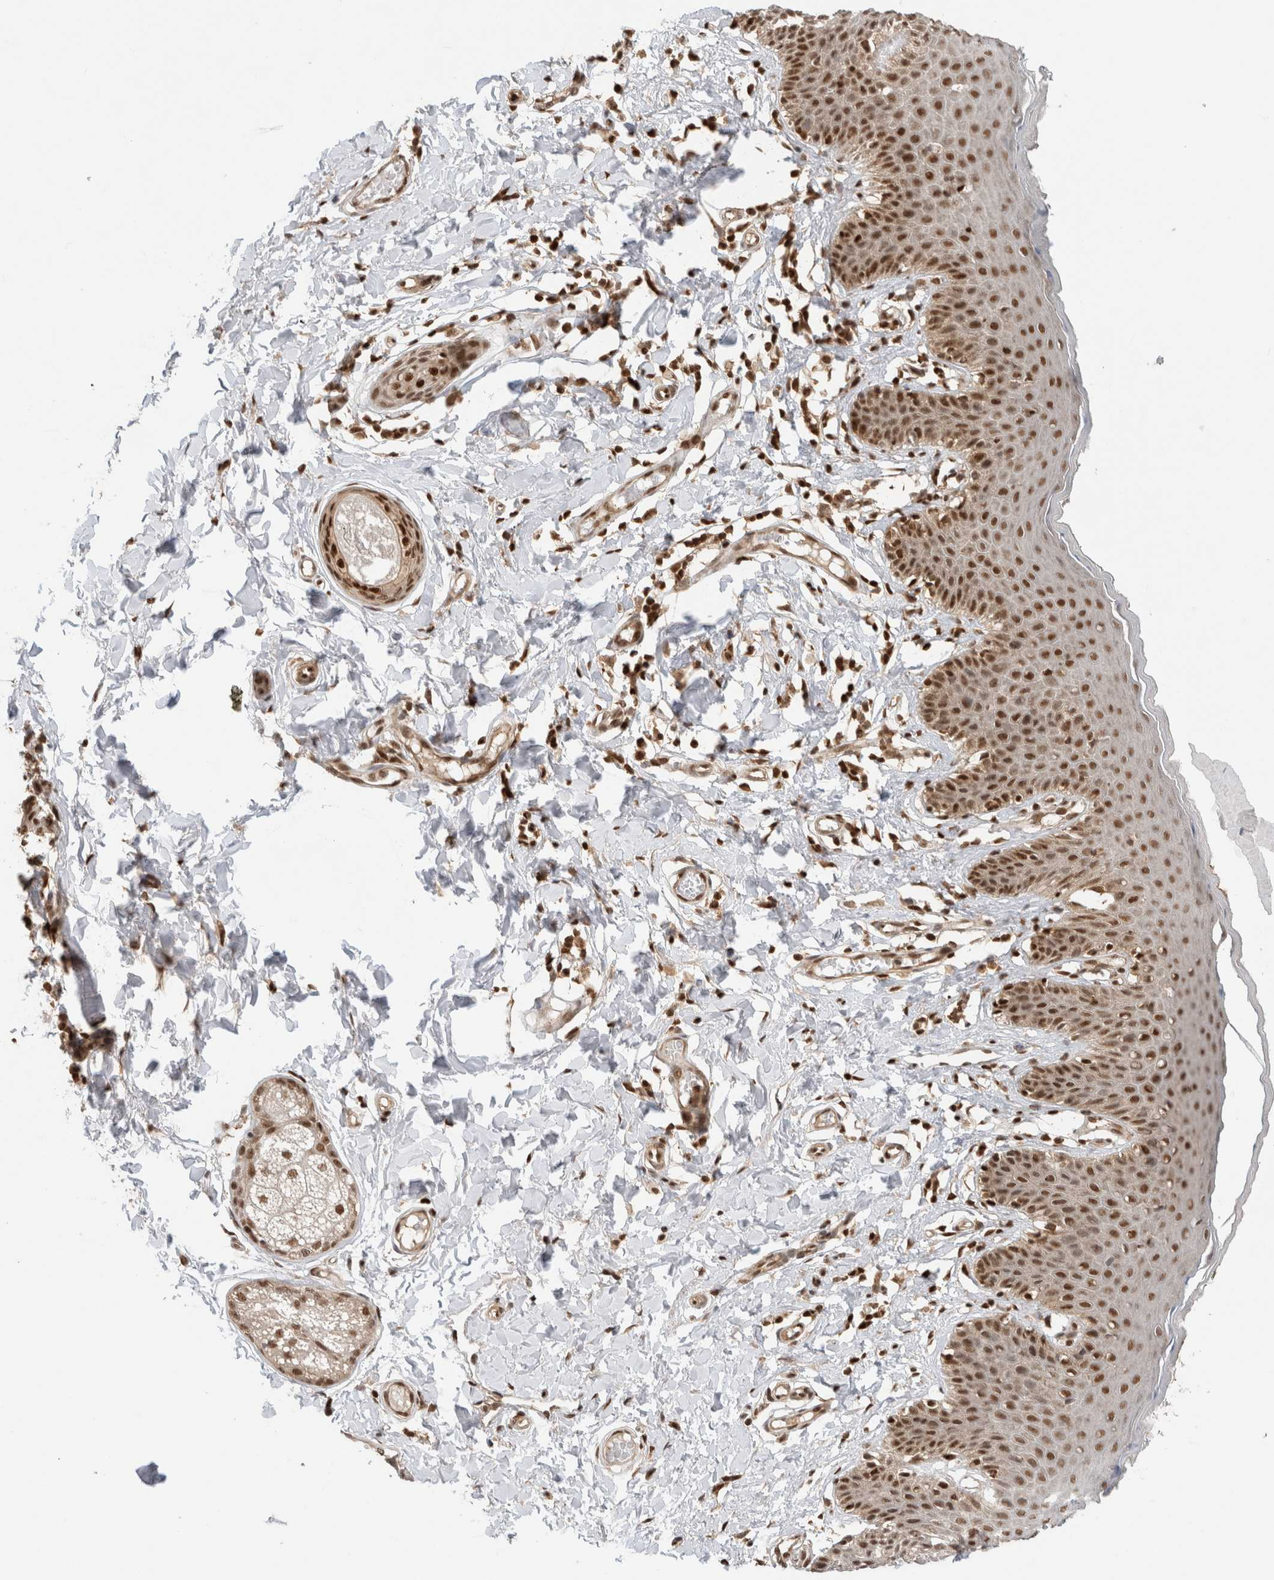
{"staining": {"intensity": "strong", "quantity": ">75%", "location": "nuclear"}, "tissue": "skin", "cell_type": "Epidermal cells", "image_type": "normal", "snomed": [{"axis": "morphology", "description": "Normal tissue, NOS"}, {"axis": "topography", "description": "Vulva"}], "caption": "Immunohistochemical staining of benign human skin shows high levels of strong nuclear expression in about >75% of epidermal cells. (Stains: DAB (3,3'-diaminobenzidine) in brown, nuclei in blue, Microscopy: brightfield microscopy at high magnification).", "gene": "SNRNP40", "patient": {"sex": "female", "age": 66}}